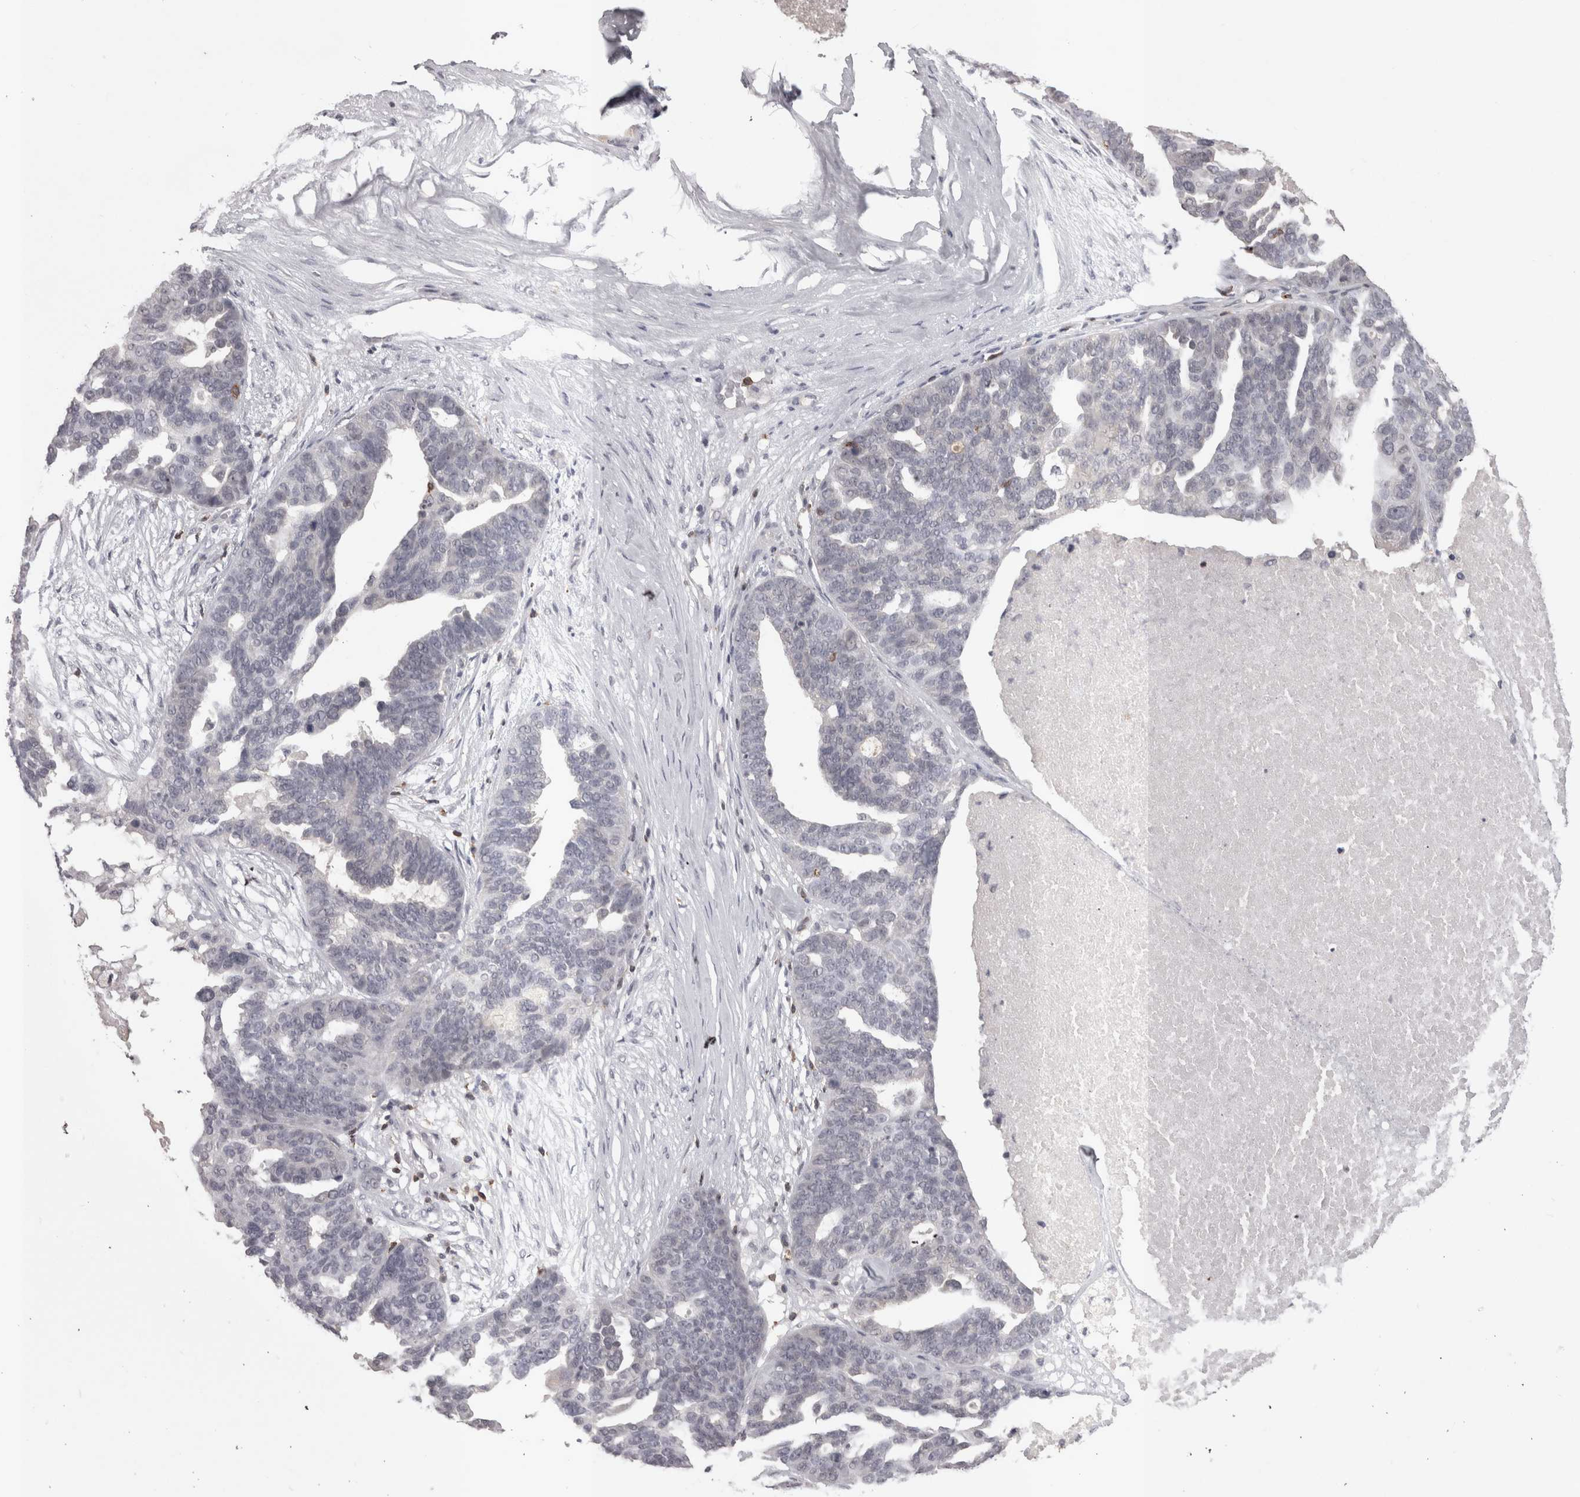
{"staining": {"intensity": "negative", "quantity": "none", "location": "none"}, "tissue": "ovarian cancer", "cell_type": "Tumor cells", "image_type": "cancer", "snomed": [{"axis": "morphology", "description": "Cystadenocarcinoma, serous, NOS"}, {"axis": "topography", "description": "Ovary"}], "caption": "Protein analysis of ovarian serous cystadenocarcinoma demonstrates no significant positivity in tumor cells.", "gene": "SKAP1", "patient": {"sex": "female", "age": 59}}